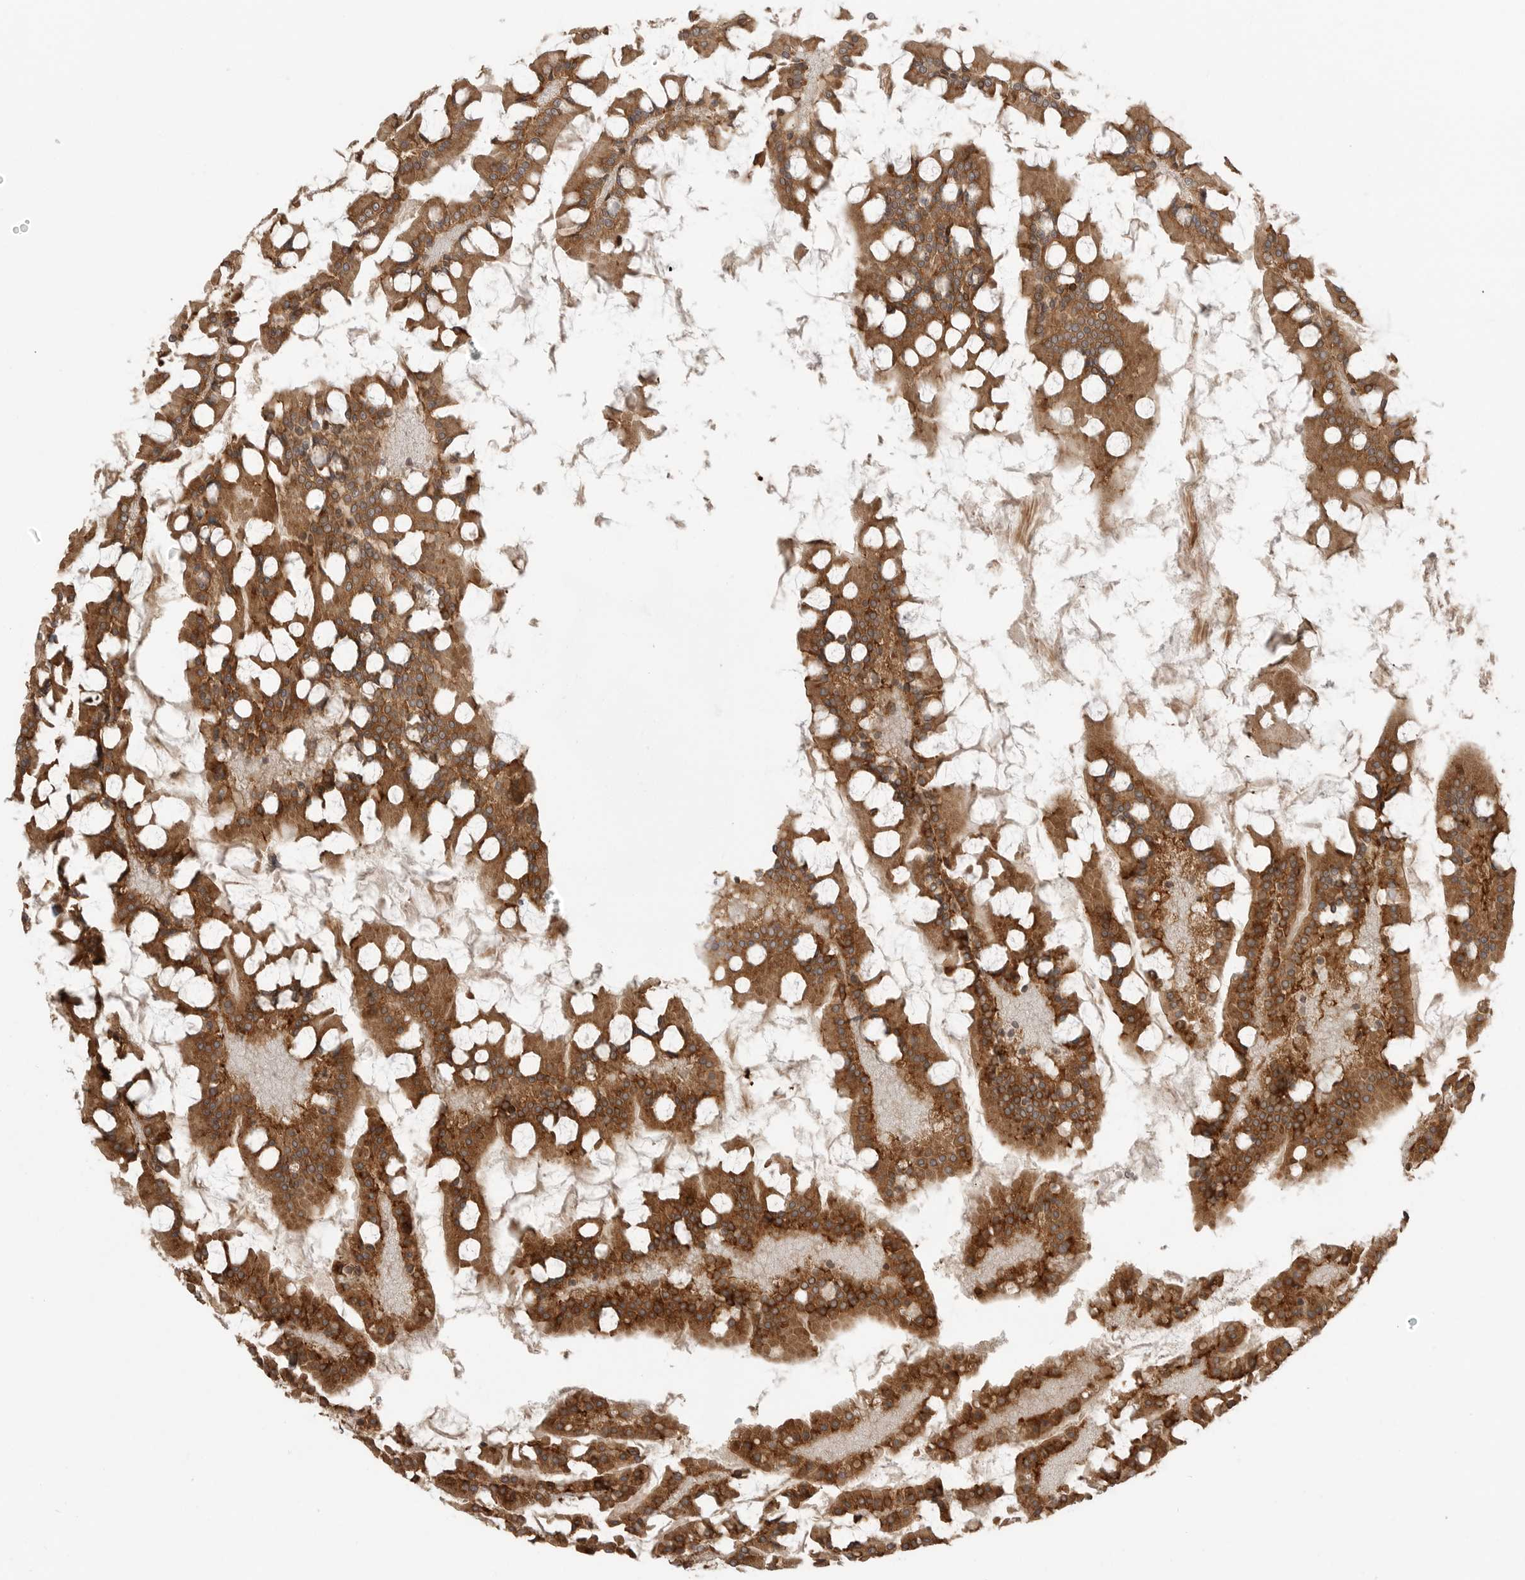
{"staining": {"intensity": "strong", "quantity": ">75%", "location": "cytoplasmic/membranous"}, "tissue": "small intestine", "cell_type": "Glandular cells", "image_type": "normal", "snomed": [{"axis": "morphology", "description": "Normal tissue, NOS"}, {"axis": "topography", "description": "Small intestine"}], "caption": "Protein staining of benign small intestine demonstrates strong cytoplasmic/membranous expression in approximately >75% of glandular cells. The staining was performed using DAB (3,3'-diaminobenzidine), with brown indicating positive protein expression. Nuclei are stained blue with hematoxylin.", "gene": "FAT3", "patient": {"sex": "male", "age": 41}}